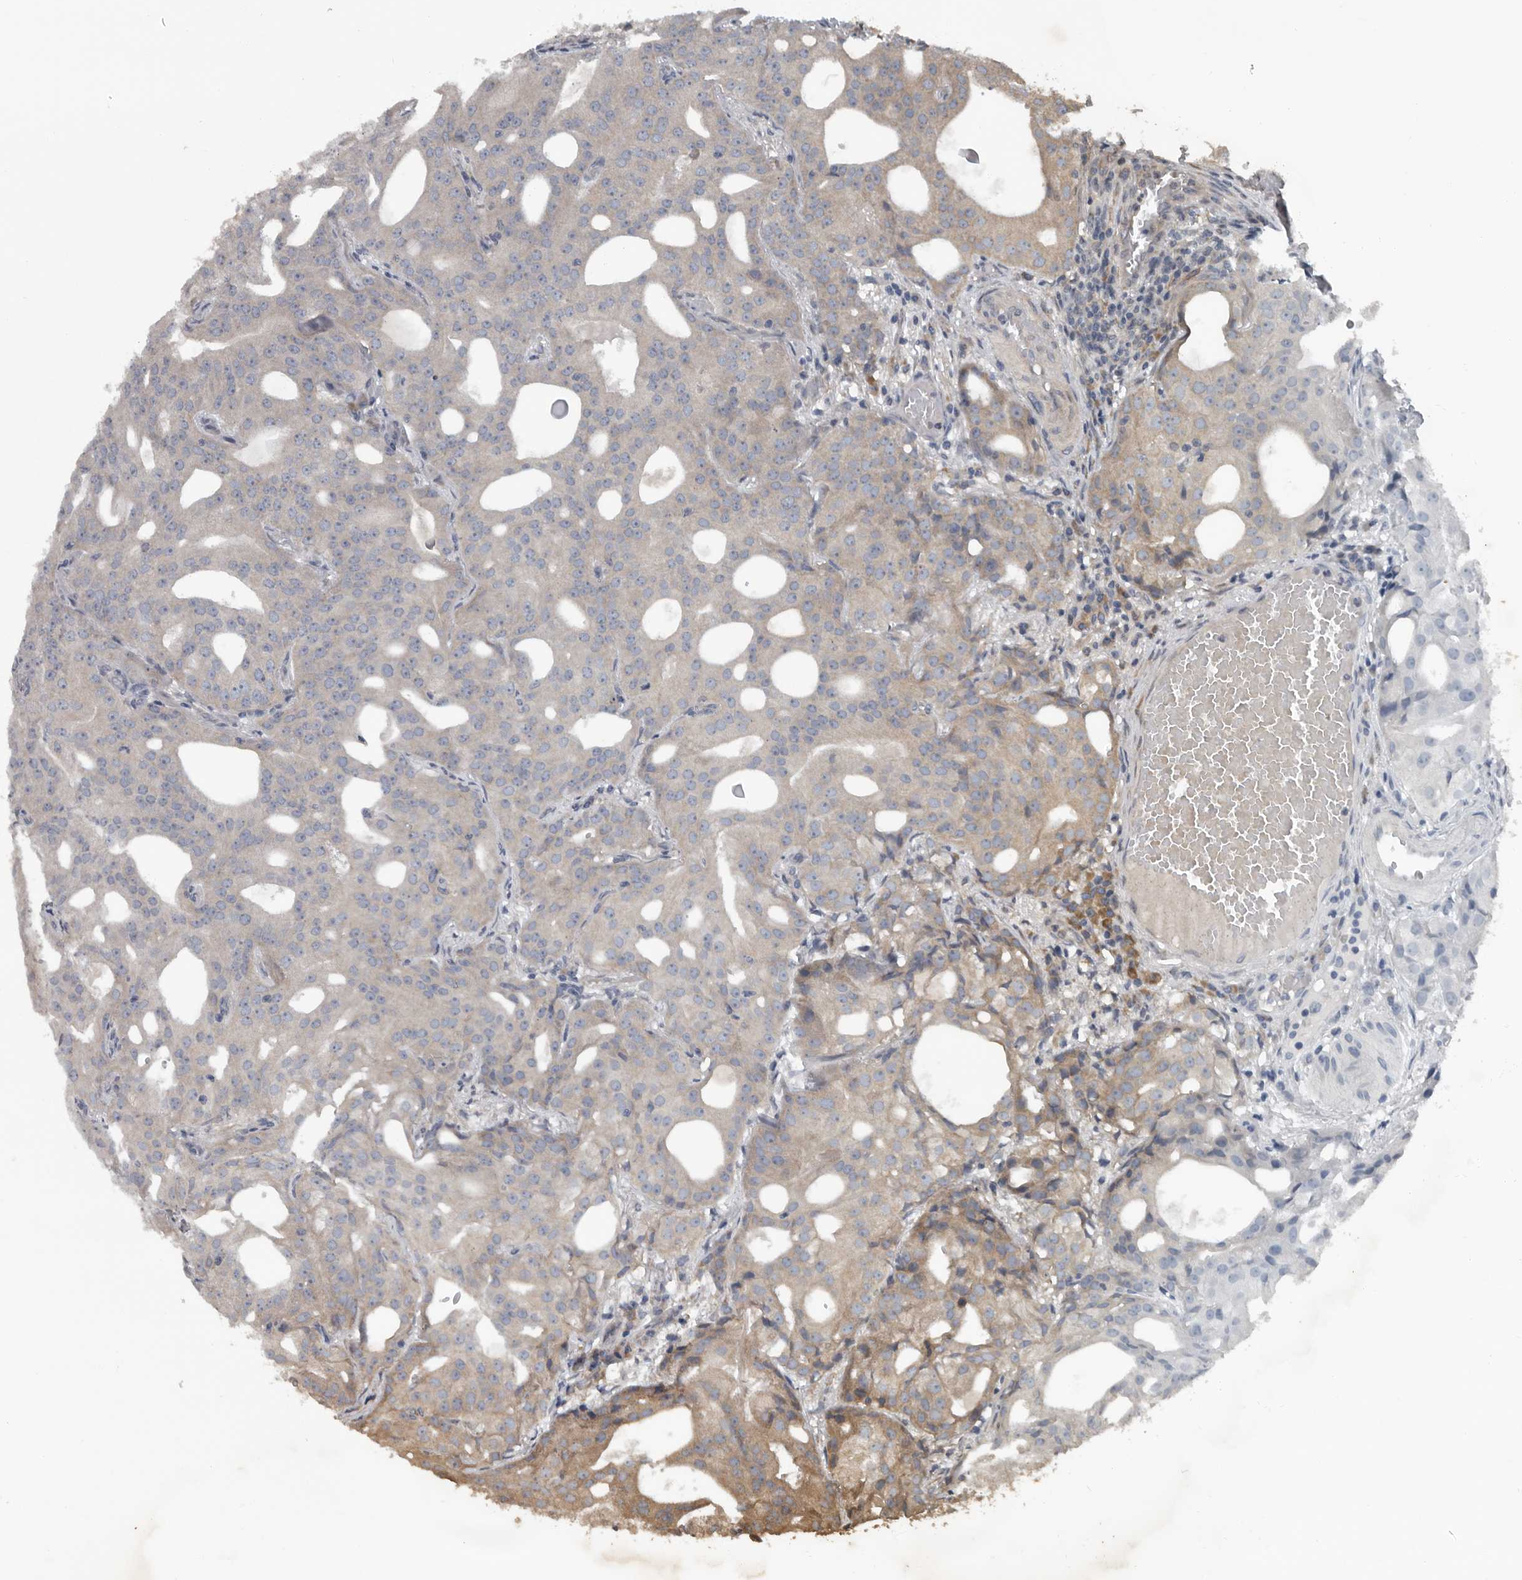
{"staining": {"intensity": "weak", "quantity": "25%-75%", "location": "cytoplasmic/membranous"}, "tissue": "prostate cancer", "cell_type": "Tumor cells", "image_type": "cancer", "snomed": [{"axis": "morphology", "description": "Adenocarcinoma, Medium grade"}, {"axis": "topography", "description": "Prostate"}], "caption": "An immunohistochemistry photomicrograph of tumor tissue is shown. Protein staining in brown labels weak cytoplasmic/membranous positivity in prostate adenocarcinoma (medium-grade) within tumor cells.", "gene": "TMEM199", "patient": {"sex": "male", "age": 88}}